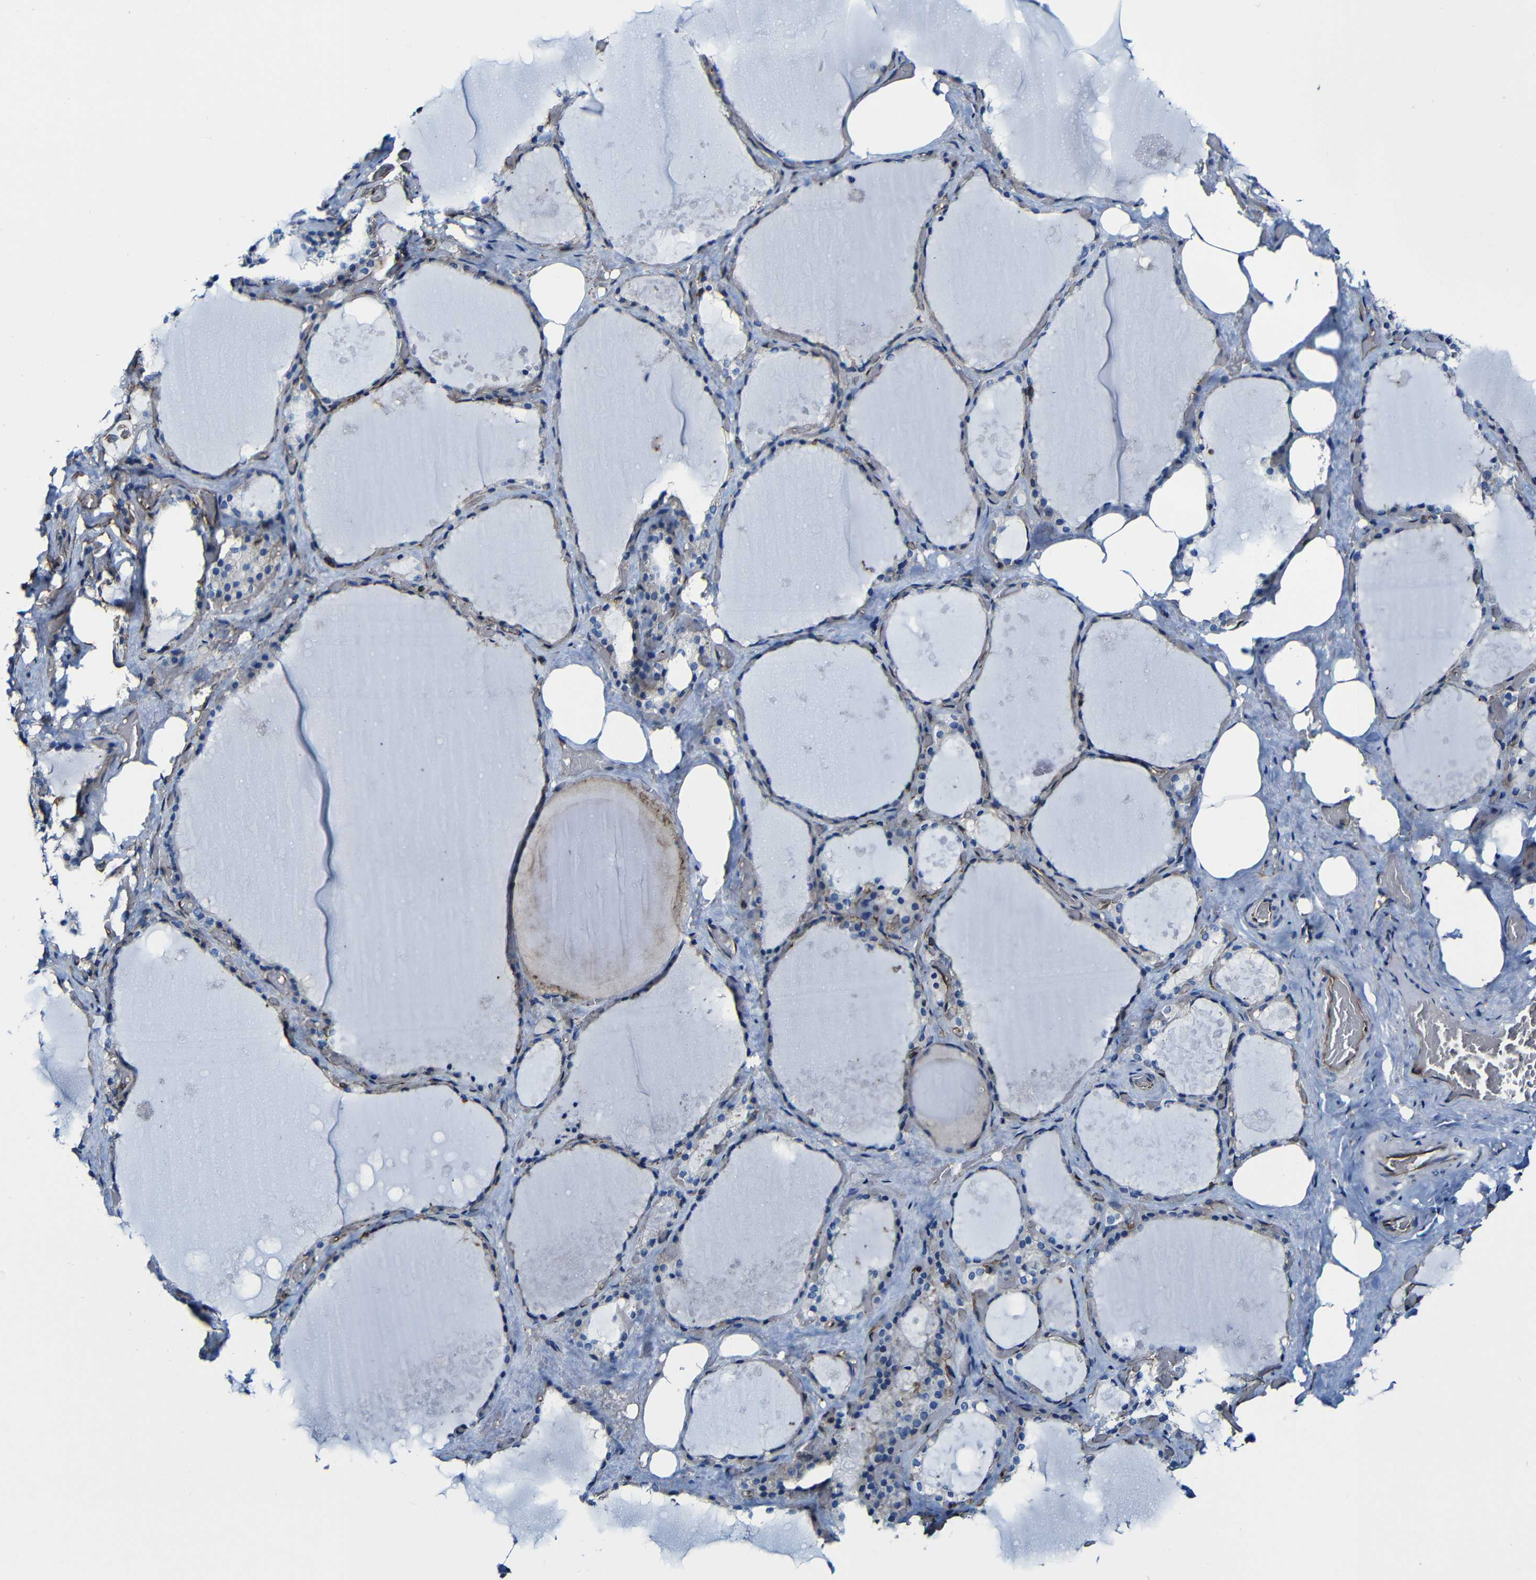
{"staining": {"intensity": "weak", "quantity": "25%-75%", "location": "cytoplasmic/membranous"}, "tissue": "thyroid gland", "cell_type": "Glandular cells", "image_type": "normal", "snomed": [{"axis": "morphology", "description": "Normal tissue, NOS"}, {"axis": "topography", "description": "Thyroid gland"}], "caption": "IHC (DAB) staining of normal thyroid gland shows weak cytoplasmic/membranous protein positivity in approximately 25%-75% of glandular cells. Using DAB (brown) and hematoxylin (blue) stains, captured at high magnification using brightfield microscopy.", "gene": "MSN", "patient": {"sex": "male", "age": 61}}